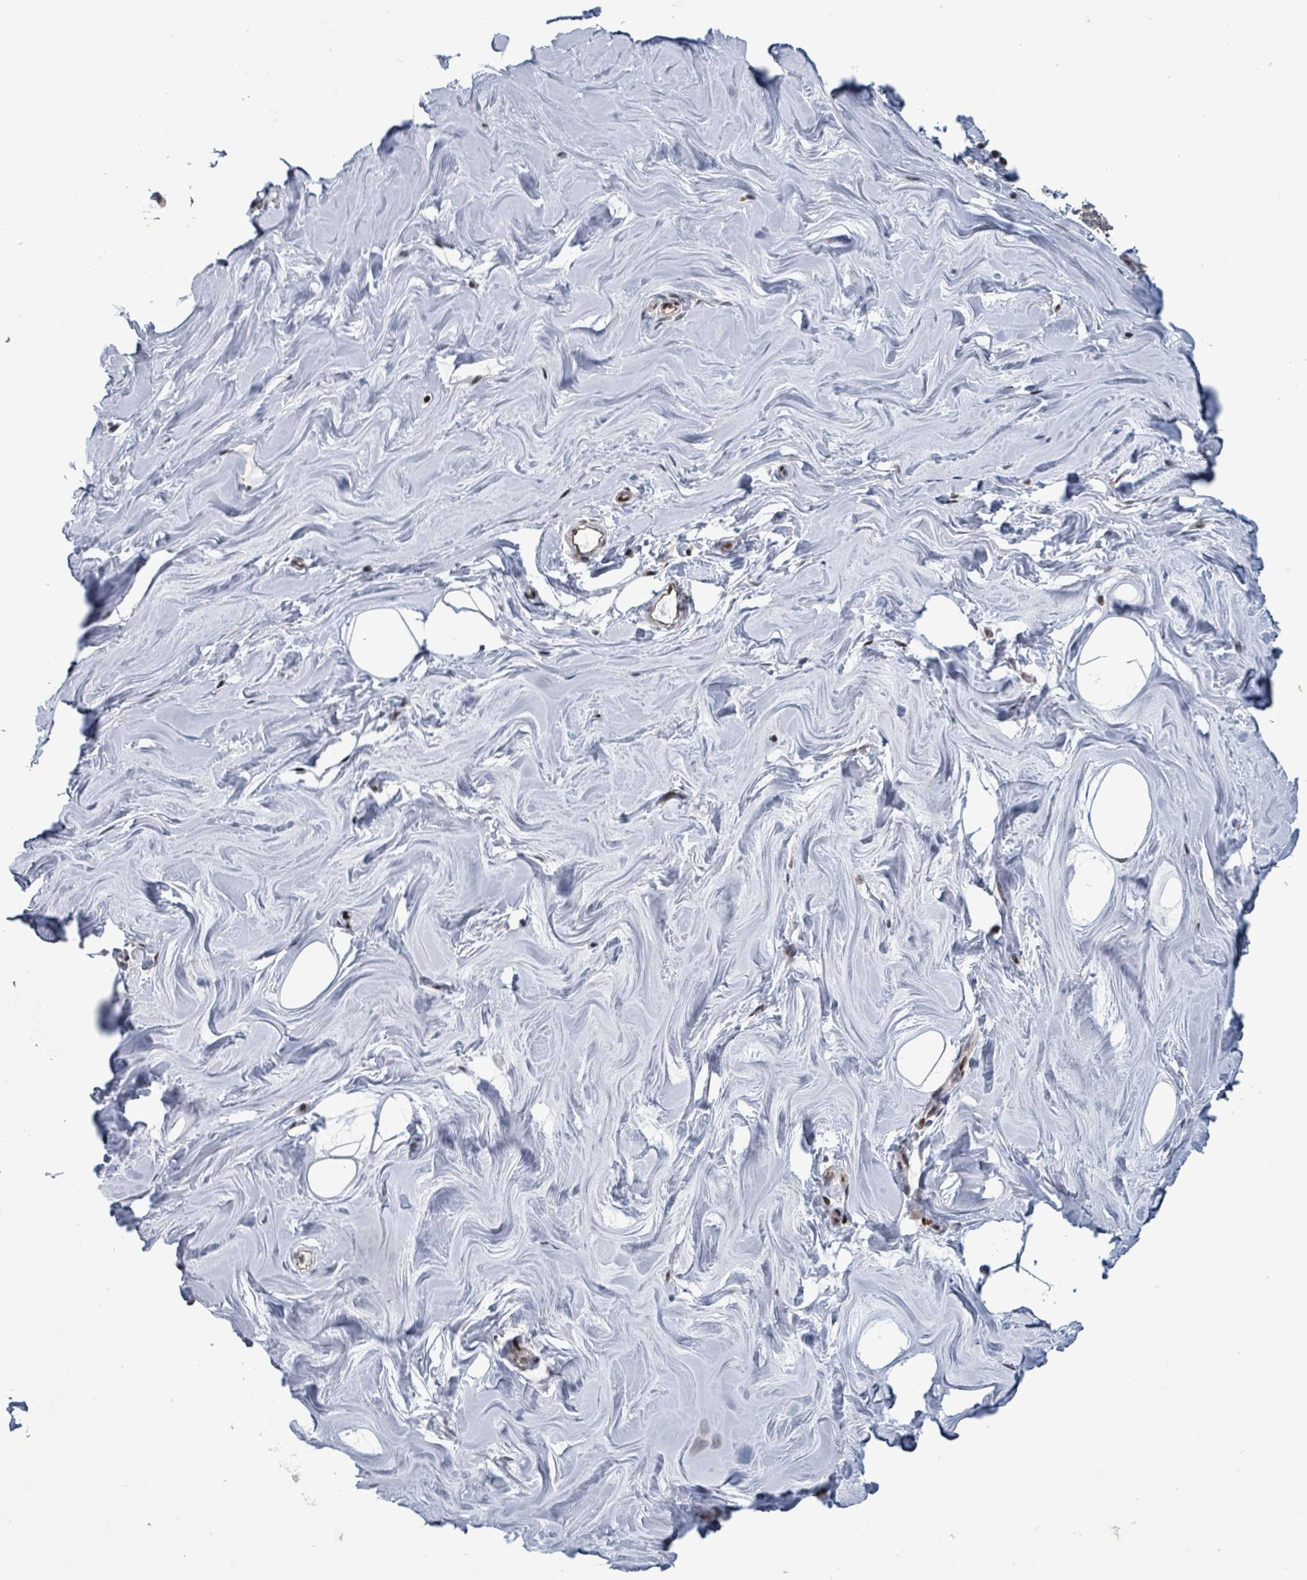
{"staining": {"intensity": "negative", "quantity": "none", "location": "none"}, "tissue": "breast", "cell_type": "Adipocytes", "image_type": "normal", "snomed": [{"axis": "morphology", "description": "Normal tissue, NOS"}, {"axis": "topography", "description": "Breast"}], "caption": "High magnification brightfield microscopy of benign breast stained with DAB (brown) and counterstained with hematoxylin (blue): adipocytes show no significant expression. (Immunohistochemistry, brightfield microscopy, high magnification).", "gene": "FNDC4", "patient": {"sex": "female", "age": 25}}